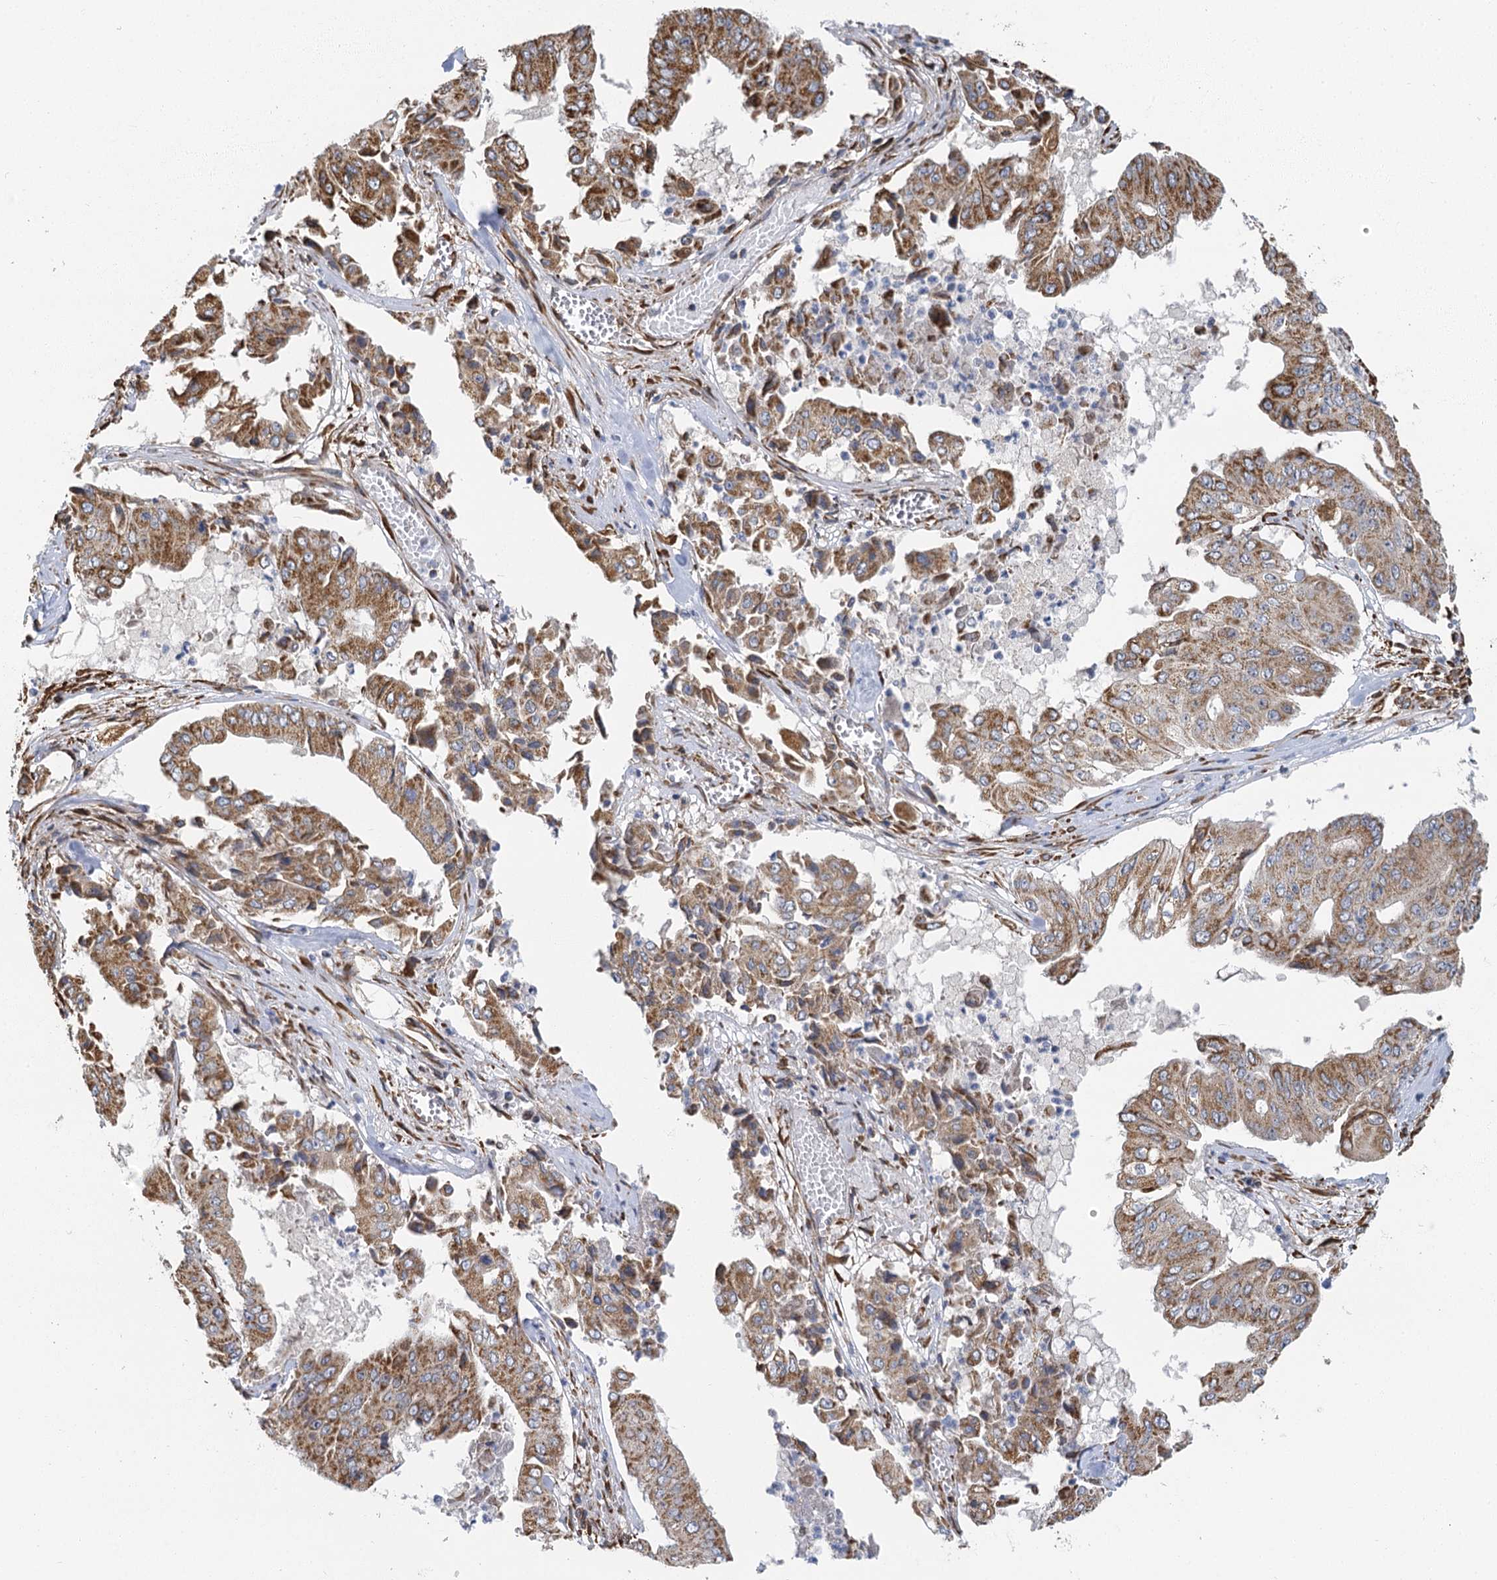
{"staining": {"intensity": "moderate", "quantity": ">75%", "location": "cytoplasmic/membranous"}, "tissue": "pancreatic cancer", "cell_type": "Tumor cells", "image_type": "cancer", "snomed": [{"axis": "morphology", "description": "Adenocarcinoma, NOS"}, {"axis": "topography", "description": "Pancreas"}], "caption": "Protein expression analysis of human pancreatic adenocarcinoma reveals moderate cytoplasmic/membranous expression in about >75% of tumor cells.", "gene": "IL11RA", "patient": {"sex": "female", "age": 77}}